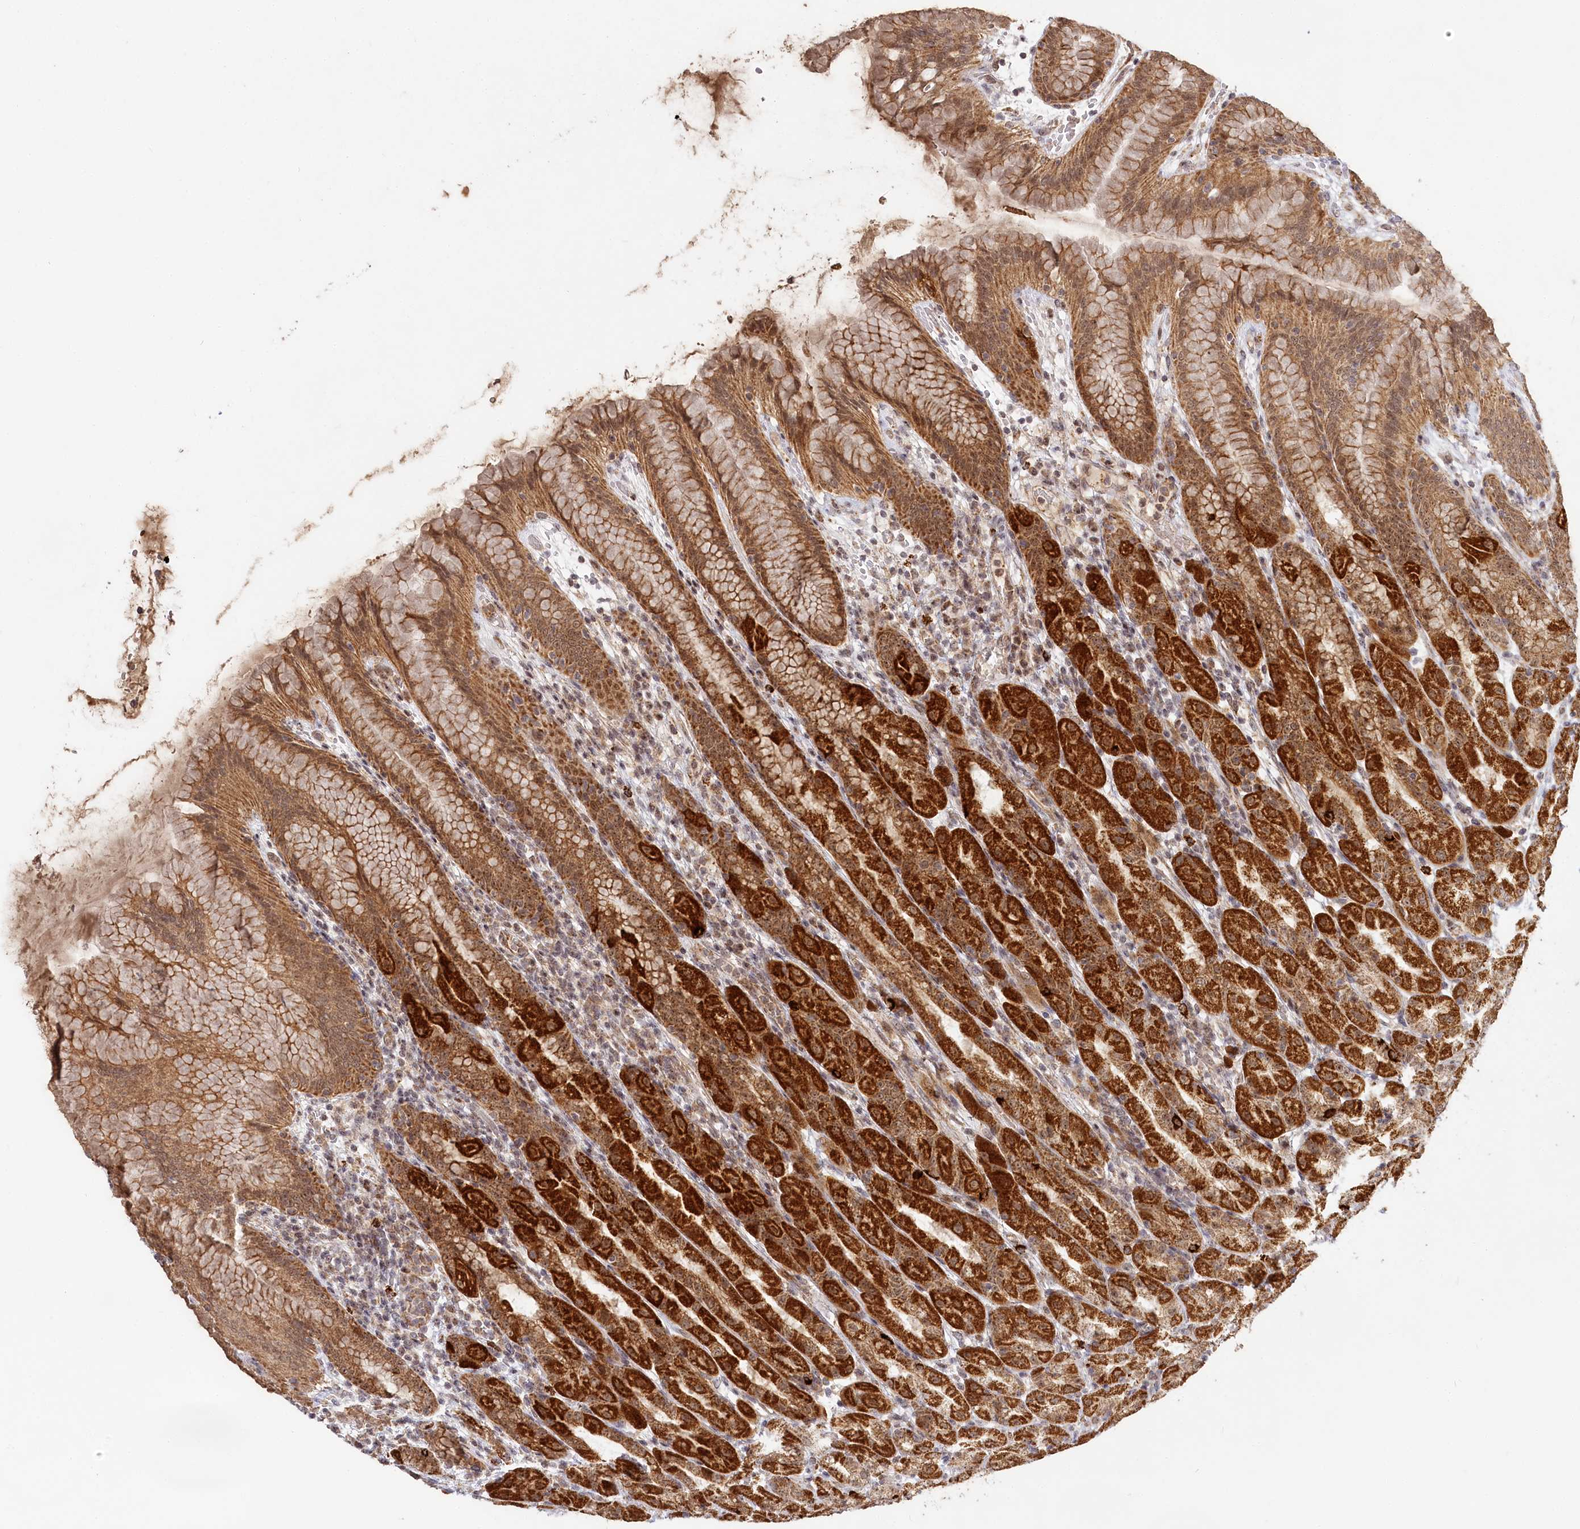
{"staining": {"intensity": "strong", "quantity": ">75%", "location": "cytoplasmic/membranous,nuclear"}, "tissue": "stomach", "cell_type": "Glandular cells", "image_type": "normal", "snomed": [{"axis": "morphology", "description": "Normal tissue, NOS"}, {"axis": "topography", "description": "Stomach"}], "caption": "Protein staining of benign stomach reveals strong cytoplasmic/membranous,nuclear expression in about >75% of glandular cells. (DAB IHC with brightfield microscopy, high magnification).", "gene": "RTN4IP1", "patient": {"sex": "female", "age": 79}}